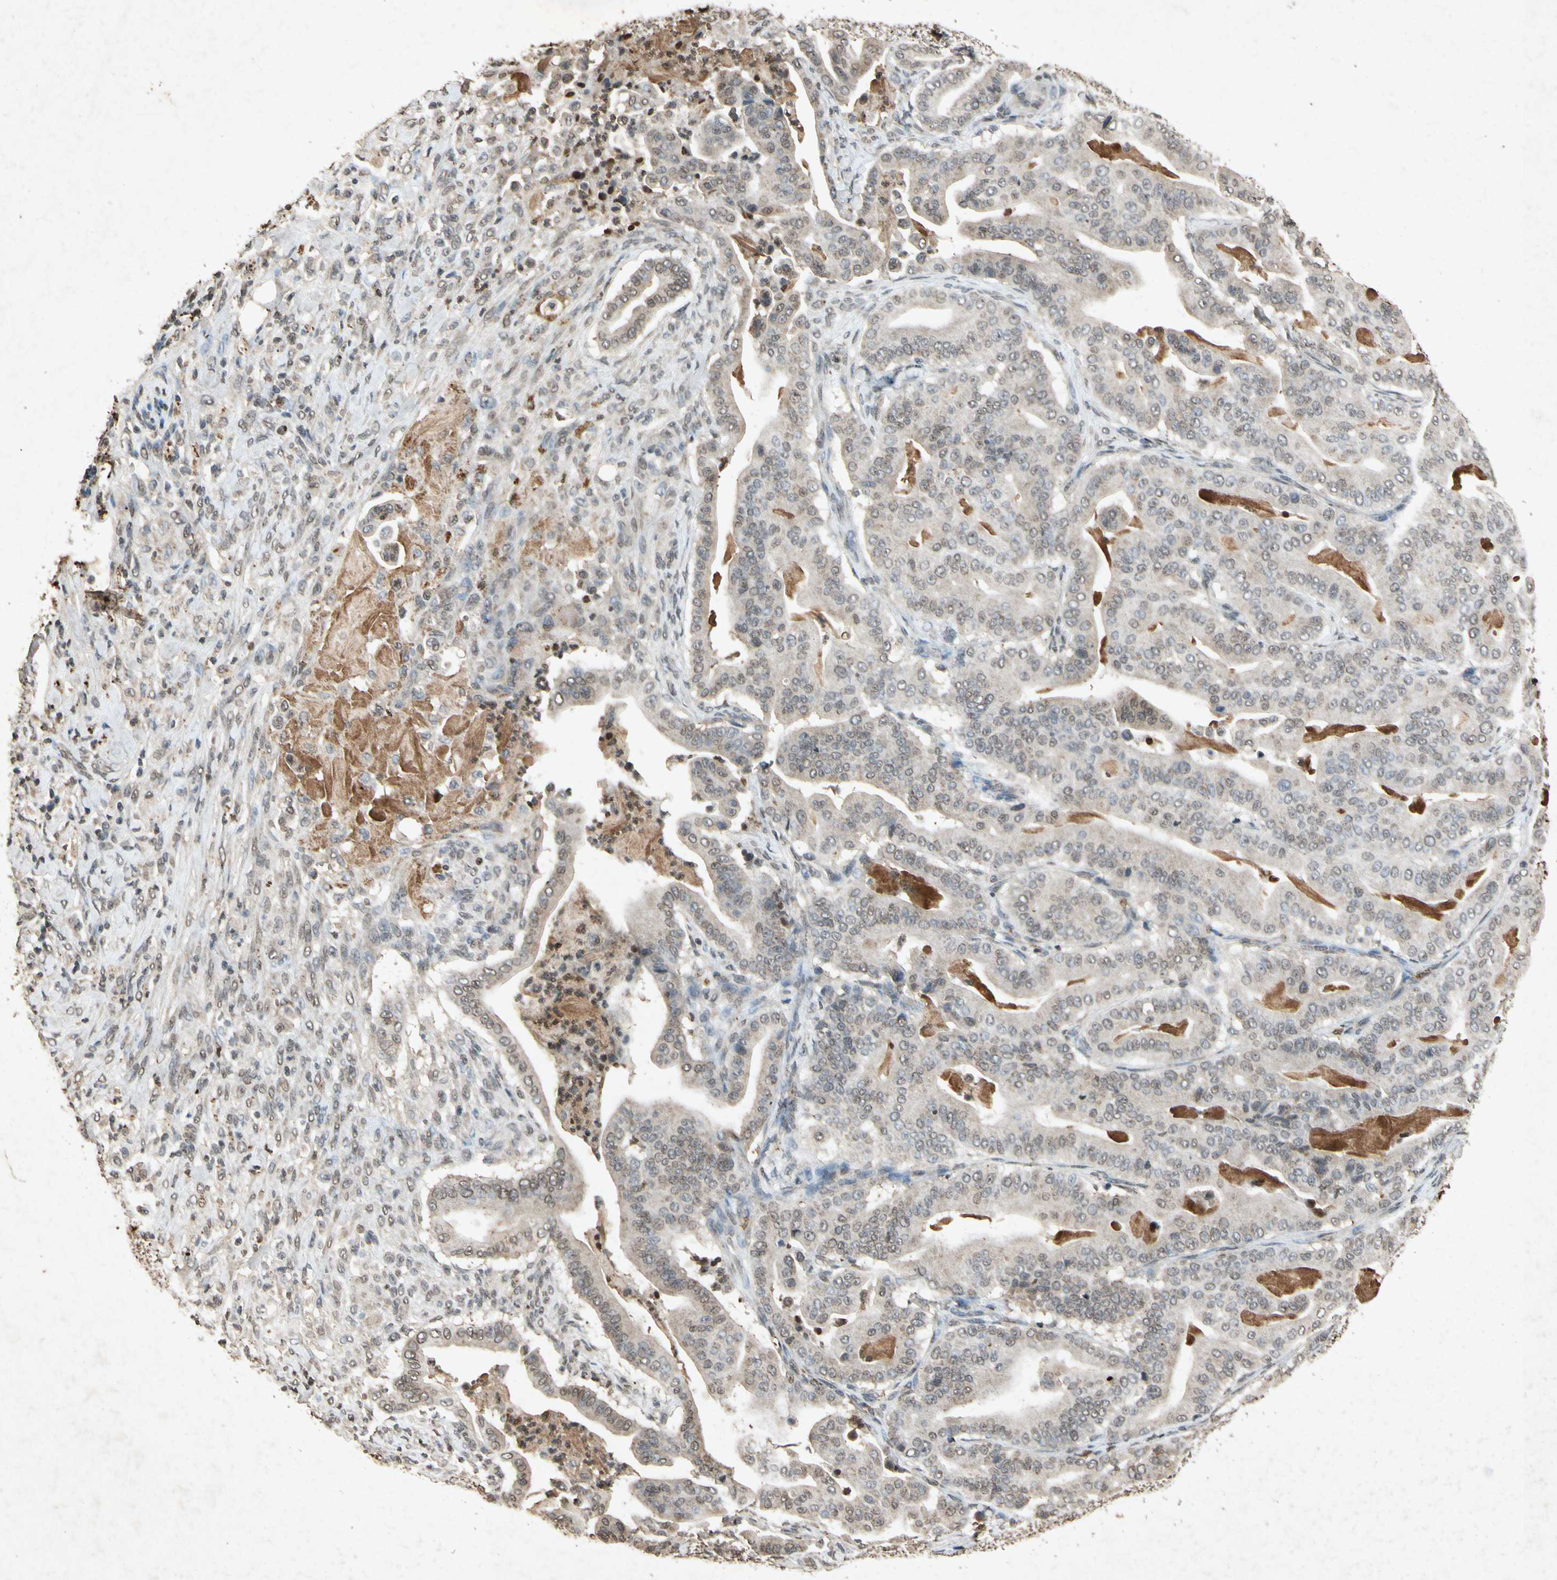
{"staining": {"intensity": "weak", "quantity": "25%-75%", "location": "cytoplasmic/membranous,nuclear"}, "tissue": "pancreatic cancer", "cell_type": "Tumor cells", "image_type": "cancer", "snomed": [{"axis": "morphology", "description": "Adenocarcinoma, NOS"}, {"axis": "topography", "description": "Pancreas"}], "caption": "Adenocarcinoma (pancreatic) stained for a protein displays weak cytoplasmic/membranous and nuclear positivity in tumor cells.", "gene": "MSRB1", "patient": {"sex": "male", "age": 63}}